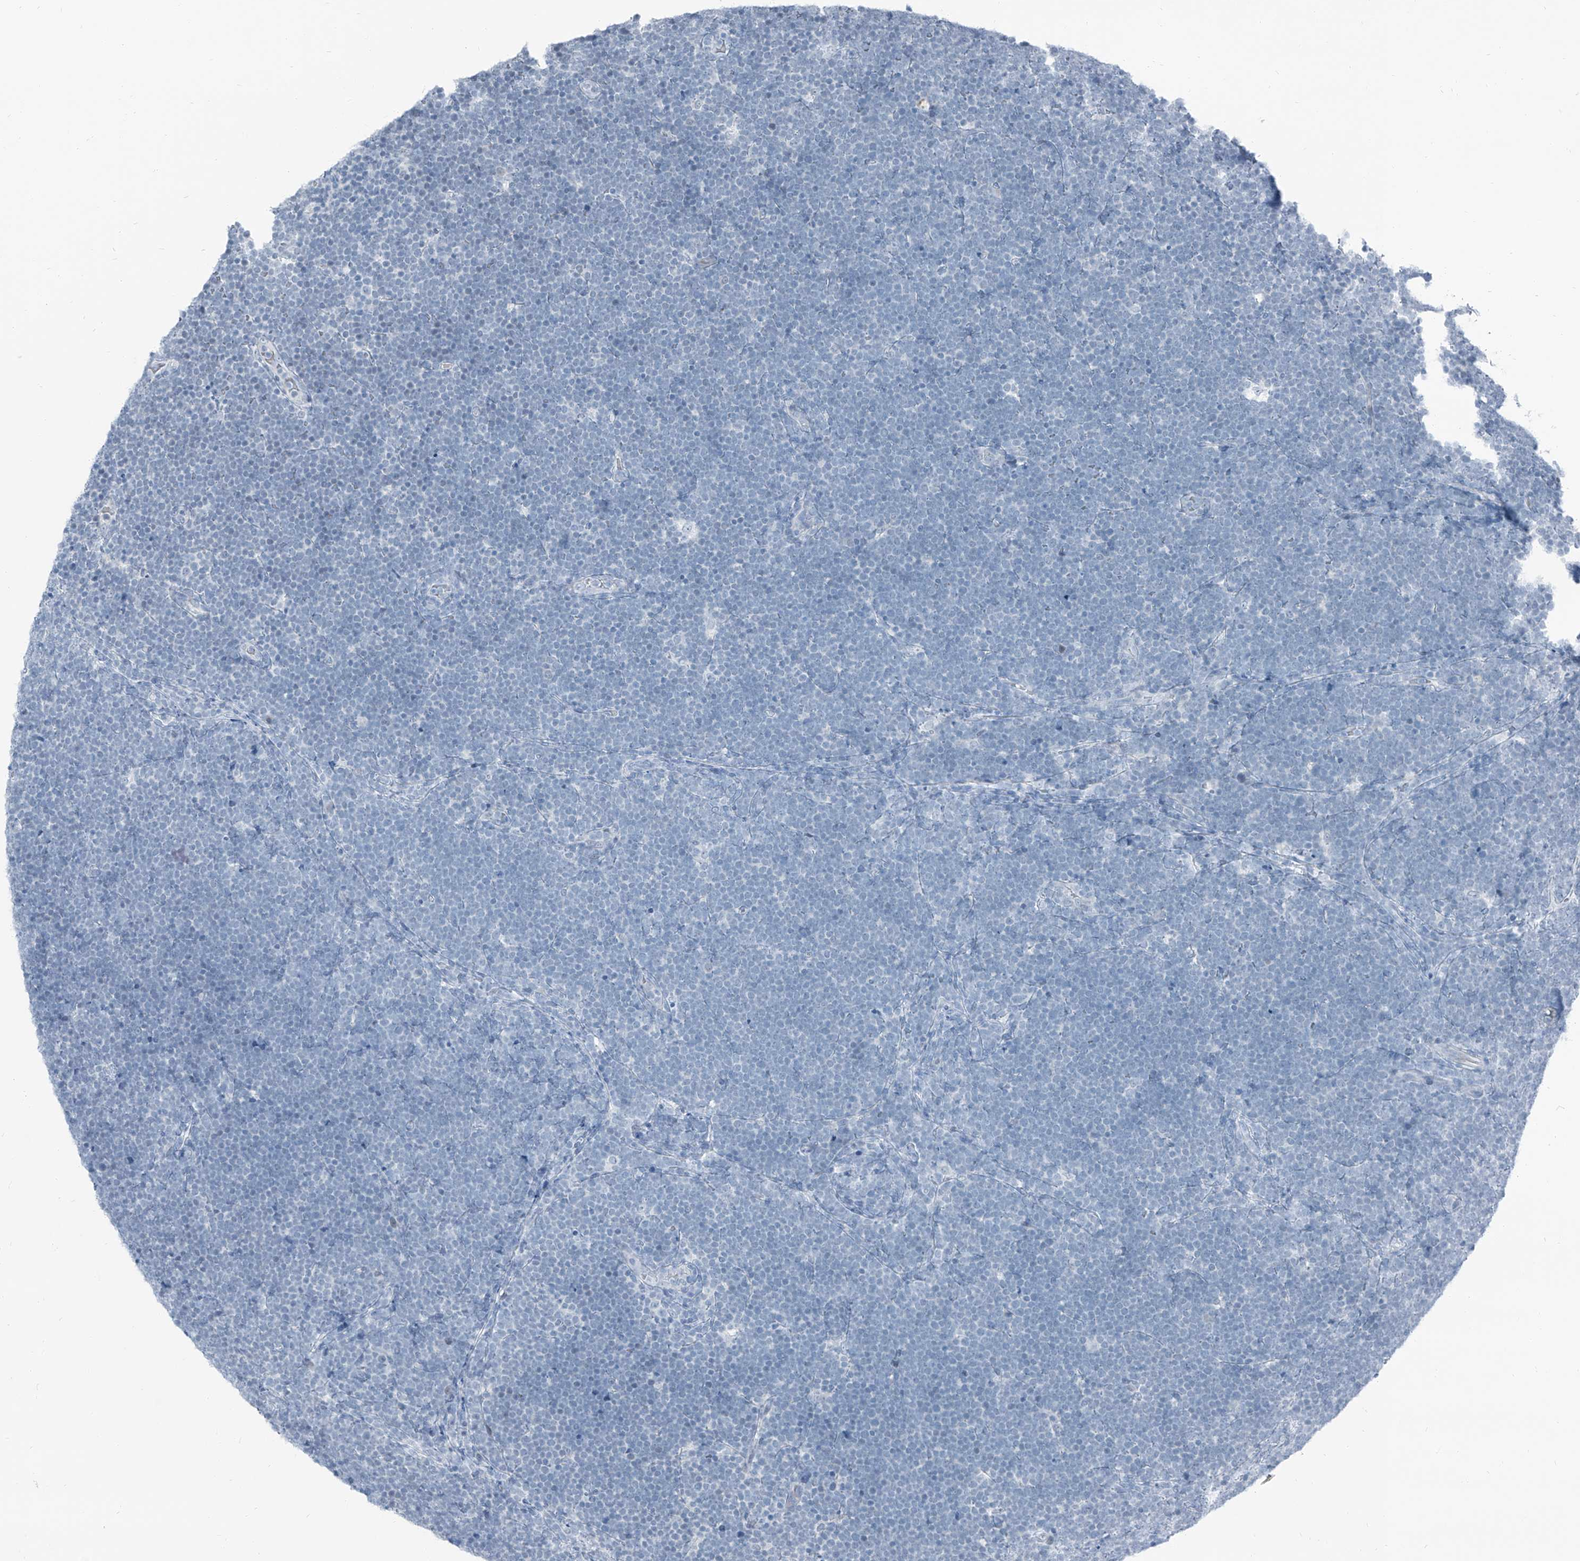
{"staining": {"intensity": "negative", "quantity": "none", "location": "none"}, "tissue": "lymphoma", "cell_type": "Tumor cells", "image_type": "cancer", "snomed": [{"axis": "morphology", "description": "Malignant lymphoma, non-Hodgkin's type, High grade"}, {"axis": "topography", "description": "Lymph node"}], "caption": "This micrograph is of malignant lymphoma, non-Hodgkin's type (high-grade) stained with immunohistochemistry to label a protein in brown with the nuclei are counter-stained blue. There is no staining in tumor cells.", "gene": "RGN", "patient": {"sex": "male", "age": 13}}